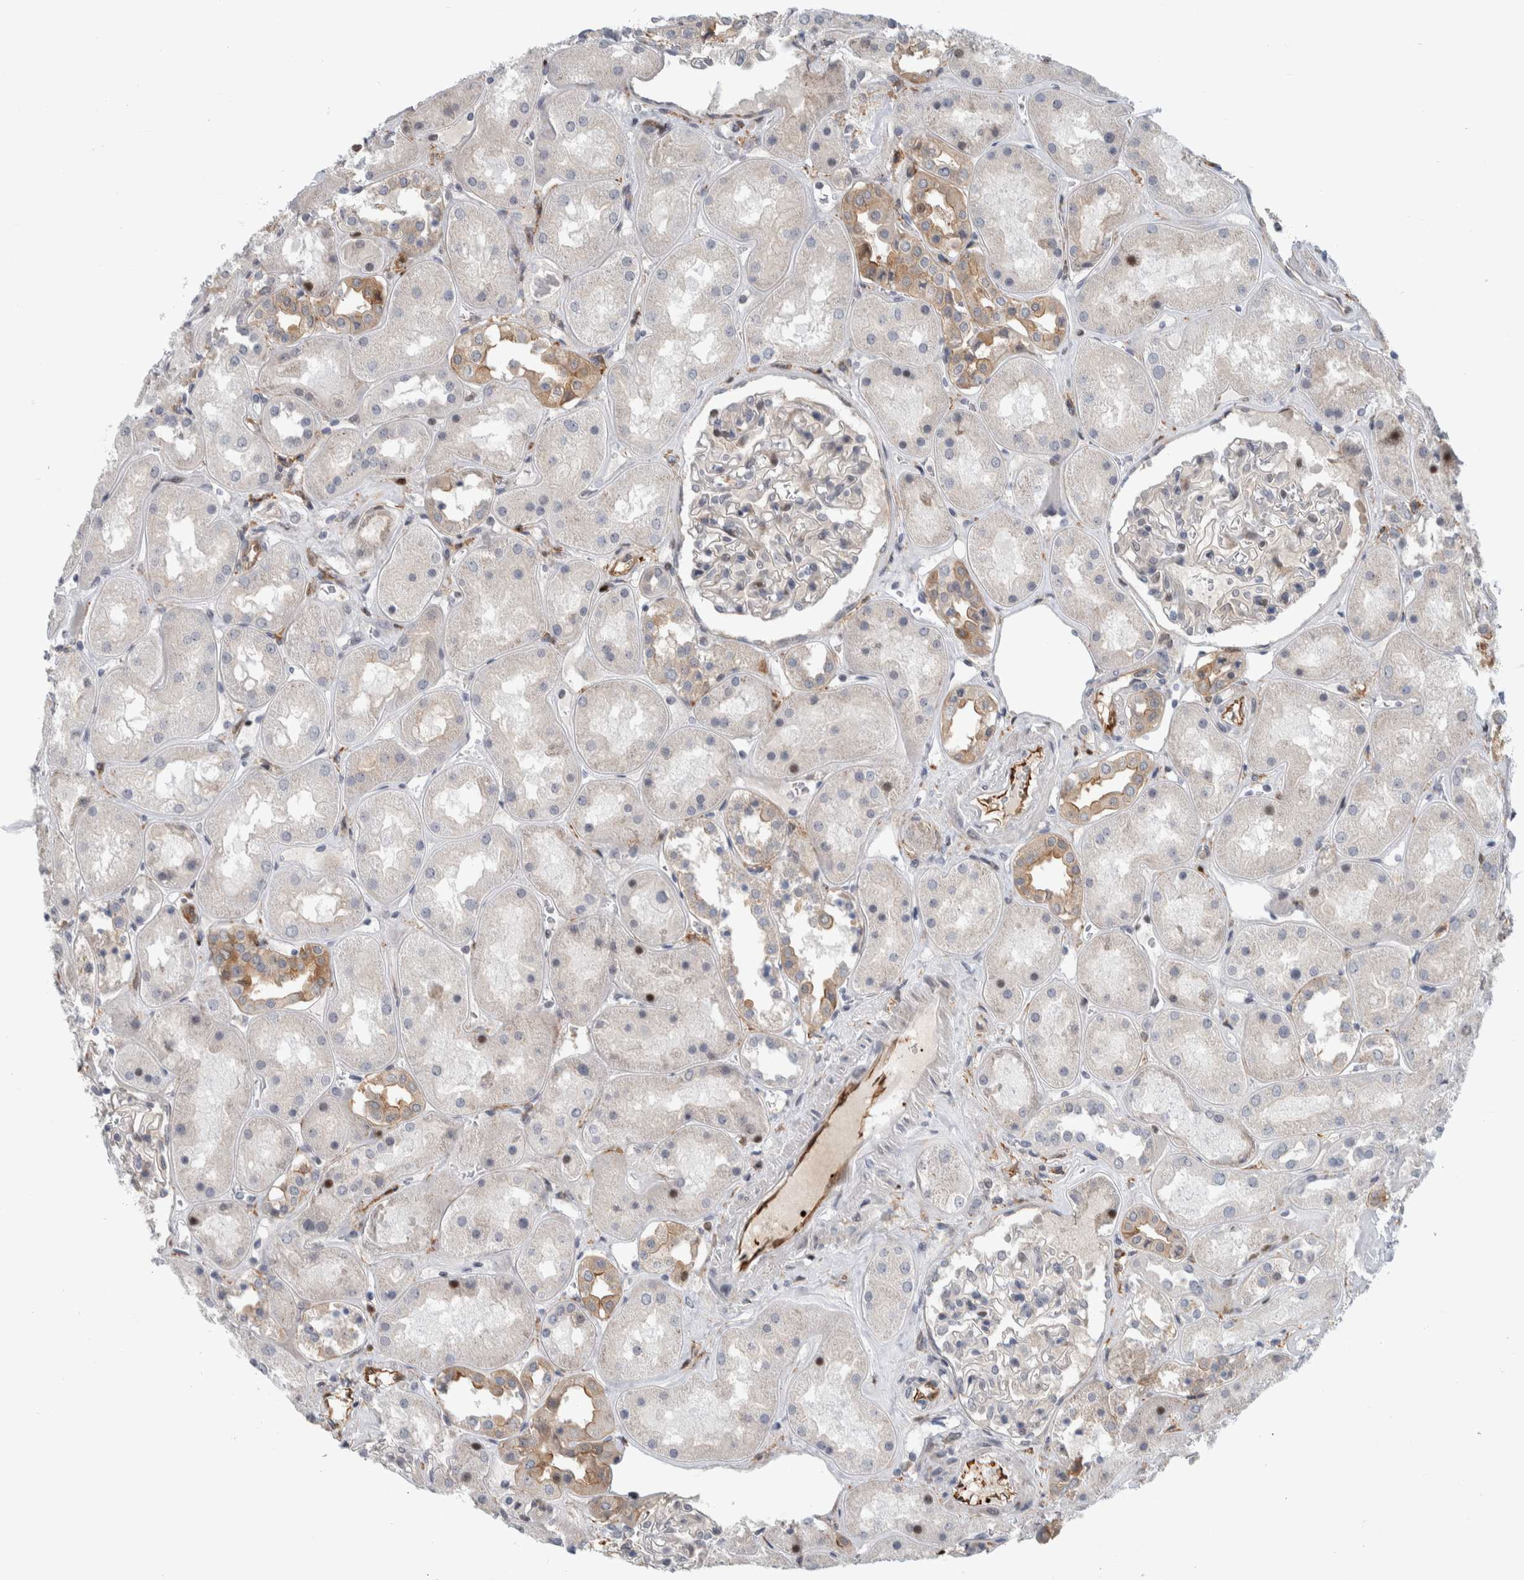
{"staining": {"intensity": "moderate", "quantity": "<25%", "location": "nuclear"}, "tissue": "kidney", "cell_type": "Cells in glomeruli", "image_type": "normal", "snomed": [{"axis": "morphology", "description": "Normal tissue, NOS"}, {"axis": "topography", "description": "Kidney"}], "caption": "Immunohistochemistry (IHC) of unremarkable human kidney reveals low levels of moderate nuclear expression in about <25% of cells in glomeruli. The staining was performed using DAB (3,3'-diaminobenzidine) to visualize the protein expression in brown, while the nuclei were stained in blue with hematoxylin (Magnification: 20x).", "gene": "MSL1", "patient": {"sex": "male", "age": 70}}